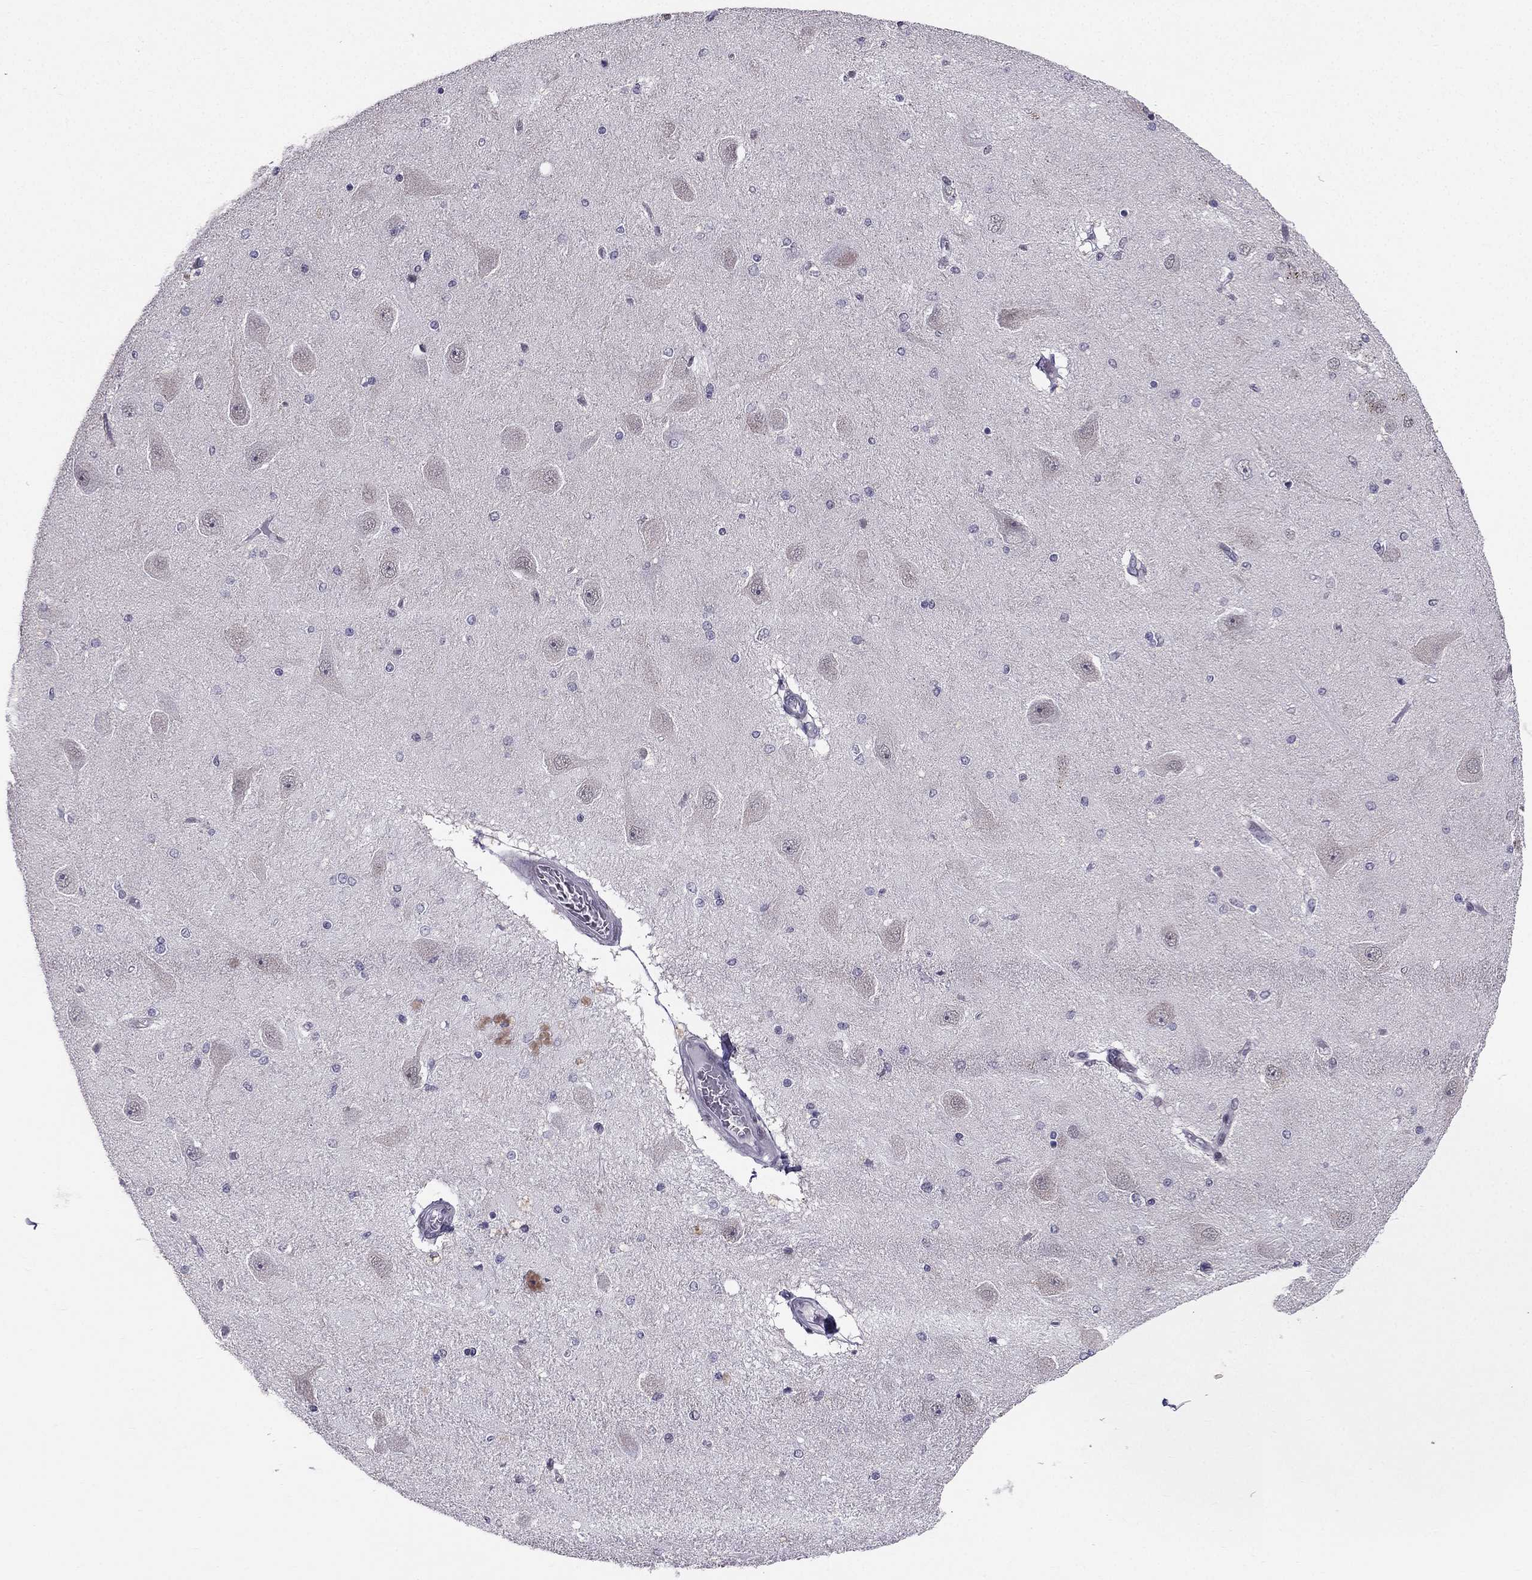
{"staining": {"intensity": "negative", "quantity": "none", "location": "none"}, "tissue": "hippocampus", "cell_type": "Glial cells", "image_type": "normal", "snomed": [{"axis": "morphology", "description": "Normal tissue, NOS"}, {"axis": "topography", "description": "Hippocampus"}], "caption": "This is an immunohistochemistry image of normal human hippocampus. There is no positivity in glial cells.", "gene": "RPRD2", "patient": {"sex": "female", "age": 54}}